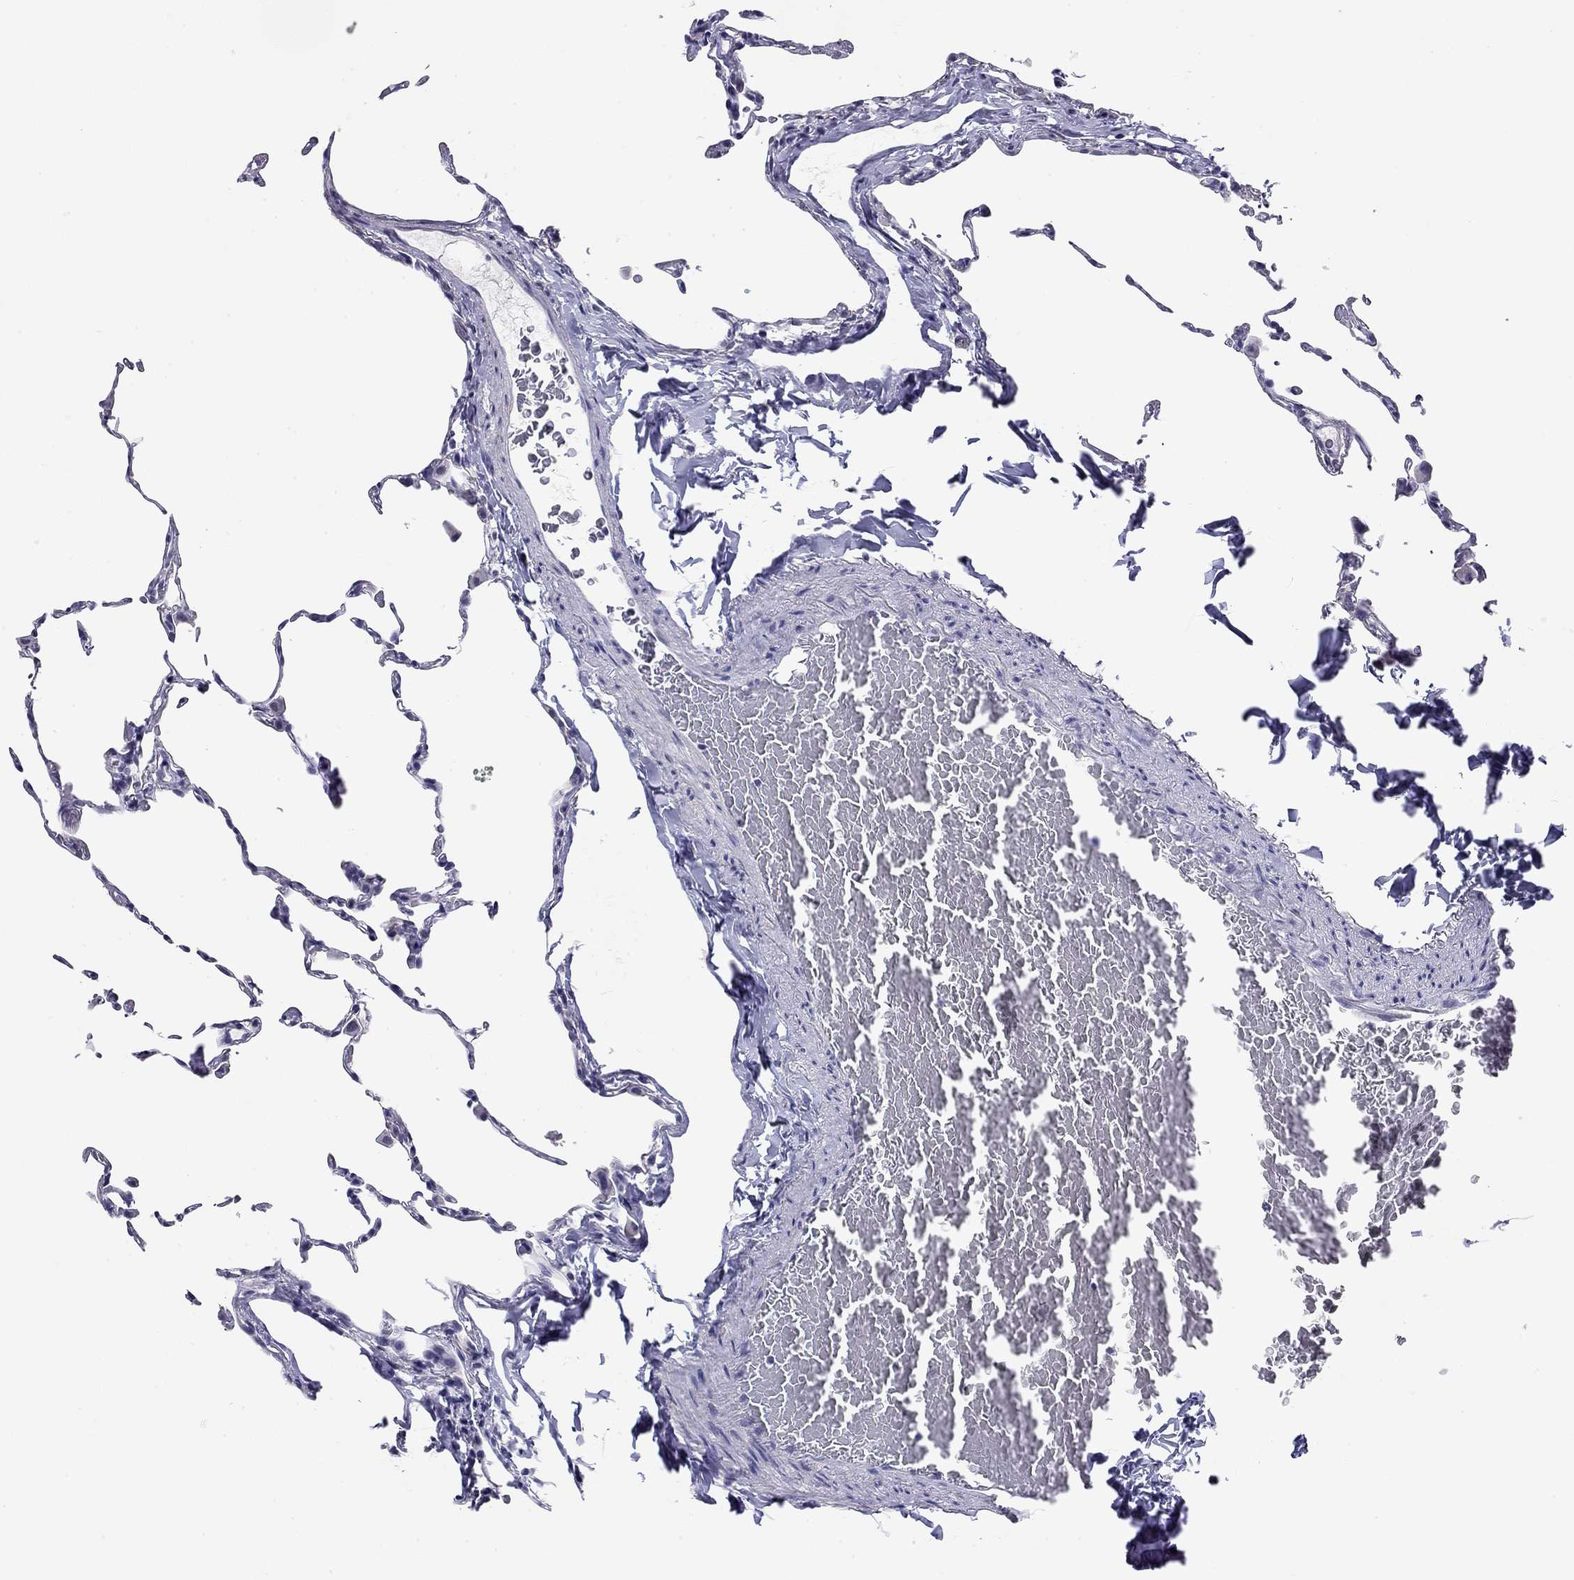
{"staining": {"intensity": "negative", "quantity": "none", "location": "none"}, "tissue": "lung", "cell_type": "Alveolar cells", "image_type": "normal", "snomed": [{"axis": "morphology", "description": "Normal tissue, NOS"}, {"axis": "topography", "description": "Lung"}], "caption": "An immunohistochemistry (IHC) image of normal lung is shown. There is no staining in alveolar cells of lung. Nuclei are stained in blue.", "gene": "MYMX", "patient": {"sex": "female", "age": 57}}